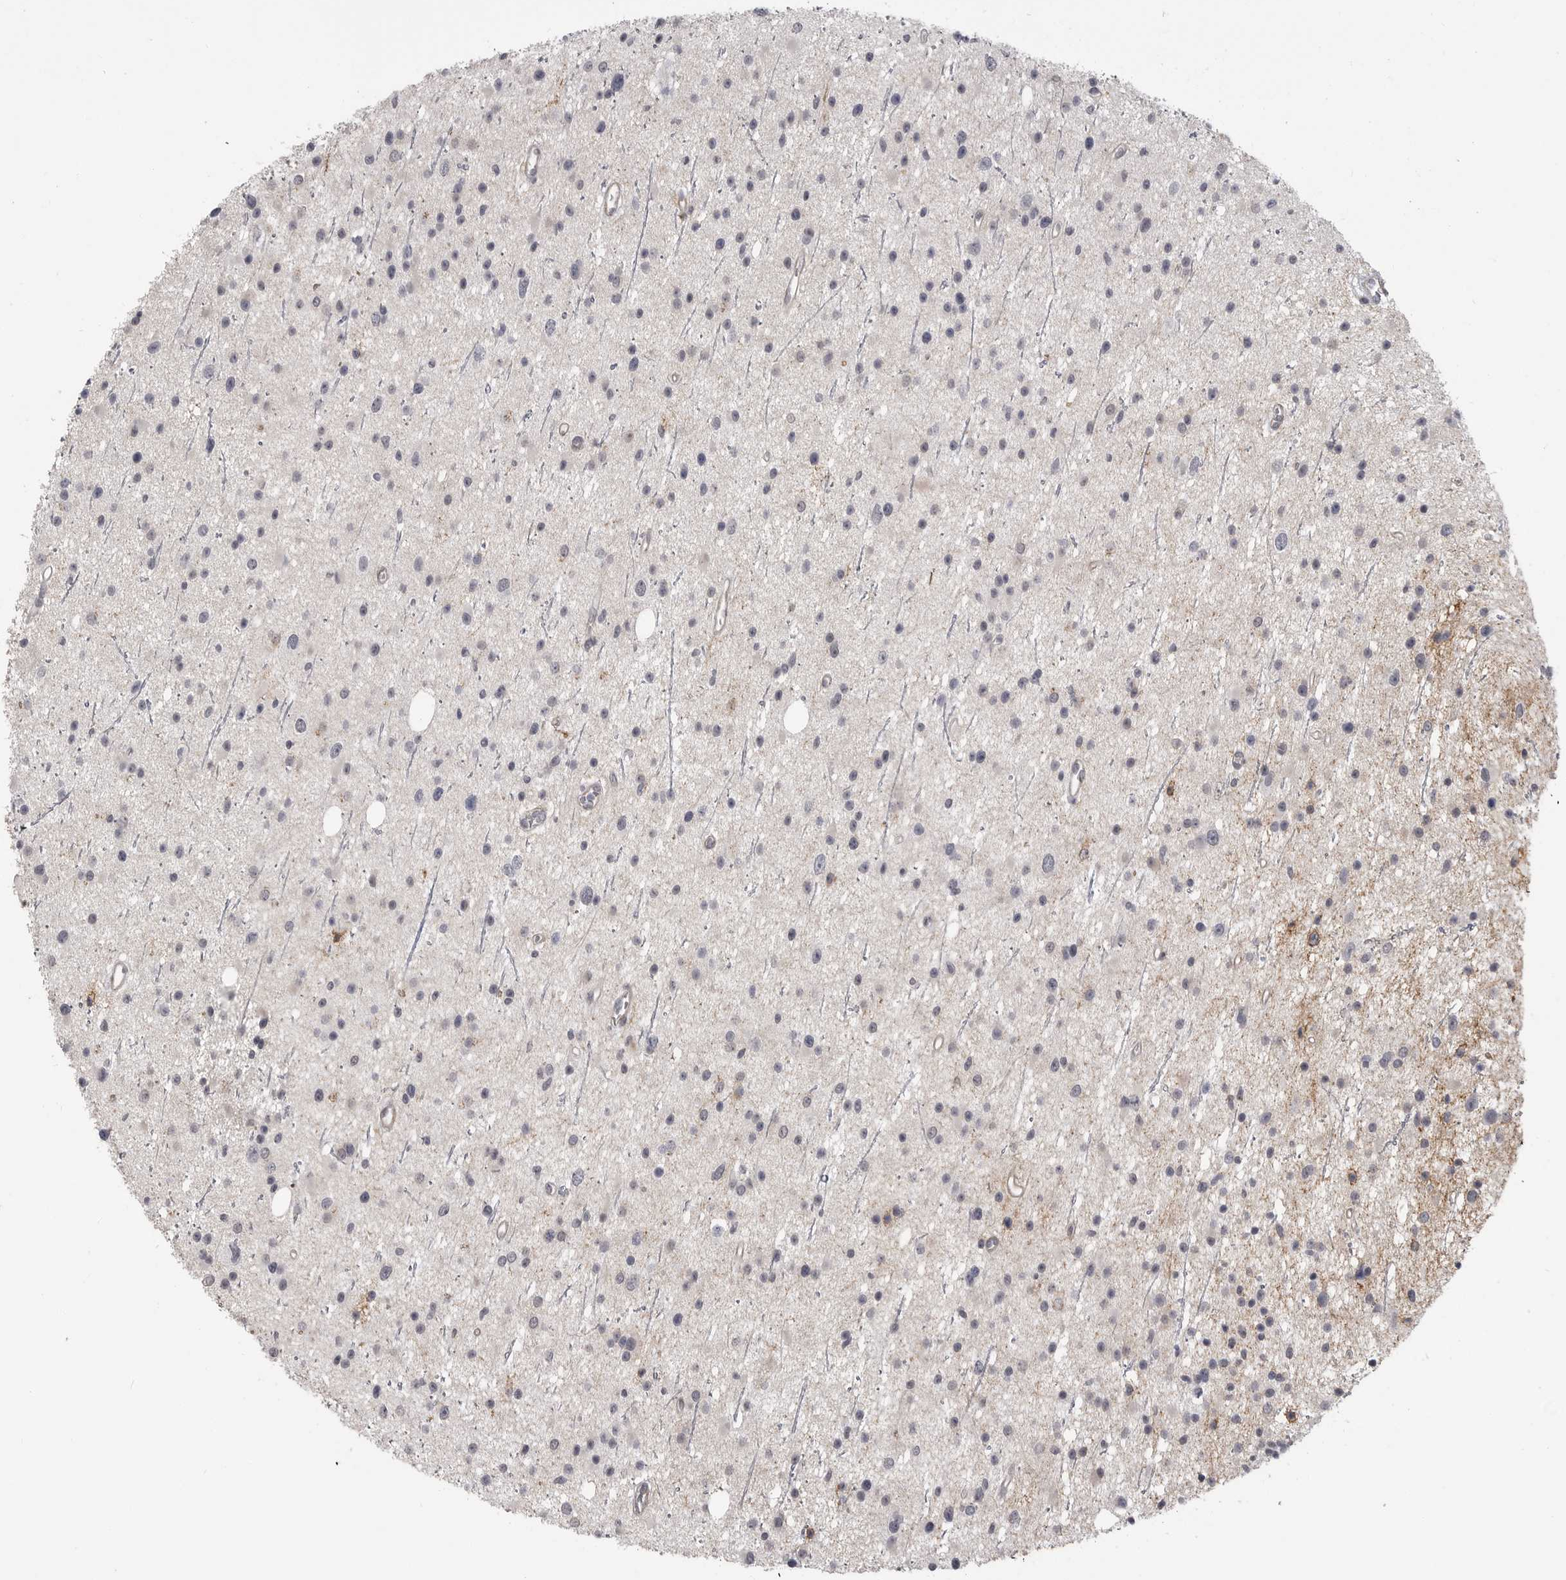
{"staining": {"intensity": "weak", "quantity": "<25%", "location": "nuclear"}, "tissue": "glioma", "cell_type": "Tumor cells", "image_type": "cancer", "snomed": [{"axis": "morphology", "description": "Glioma, malignant, Low grade"}, {"axis": "topography", "description": "Cerebral cortex"}], "caption": "Histopathology image shows no significant protein expression in tumor cells of malignant low-grade glioma.", "gene": "PLEKHF1", "patient": {"sex": "female", "age": 39}}